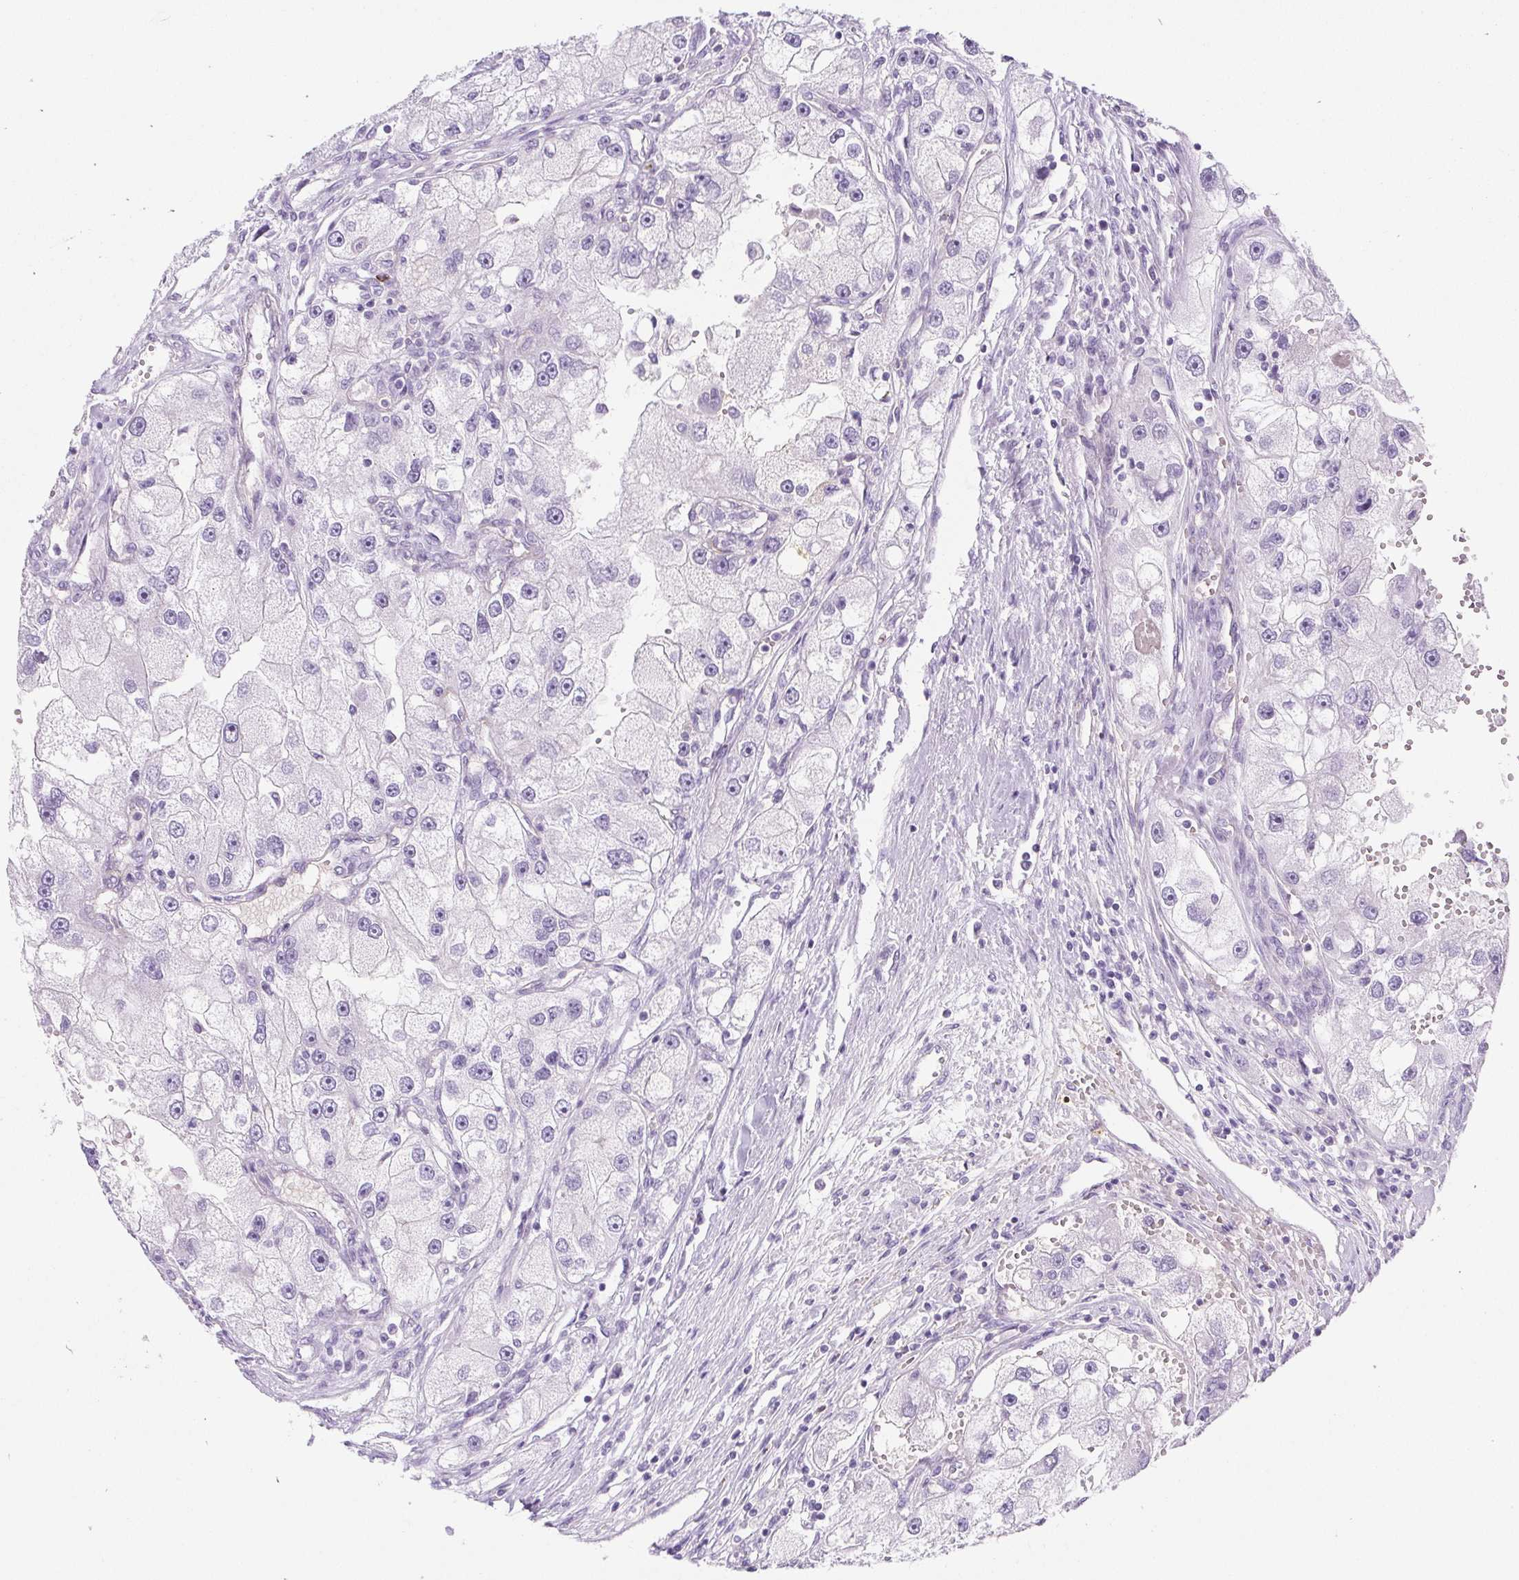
{"staining": {"intensity": "negative", "quantity": "none", "location": "none"}, "tissue": "renal cancer", "cell_type": "Tumor cells", "image_type": "cancer", "snomed": [{"axis": "morphology", "description": "Adenocarcinoma, NOS"}, {"axis": "topography", "description": "Kidney"}], "caption": "Immunohistochemistry histopathology image of neoplastic tissue: human renal cancer stained with DAB (3,3'-diaminobenzidine) demonstrates no significant protein staining in tumor cells. (Brightfield microscopy of DAB IHC at high magnification).", "gene": "BCAS1", "patient": {"sex": "male", "age": 63}}